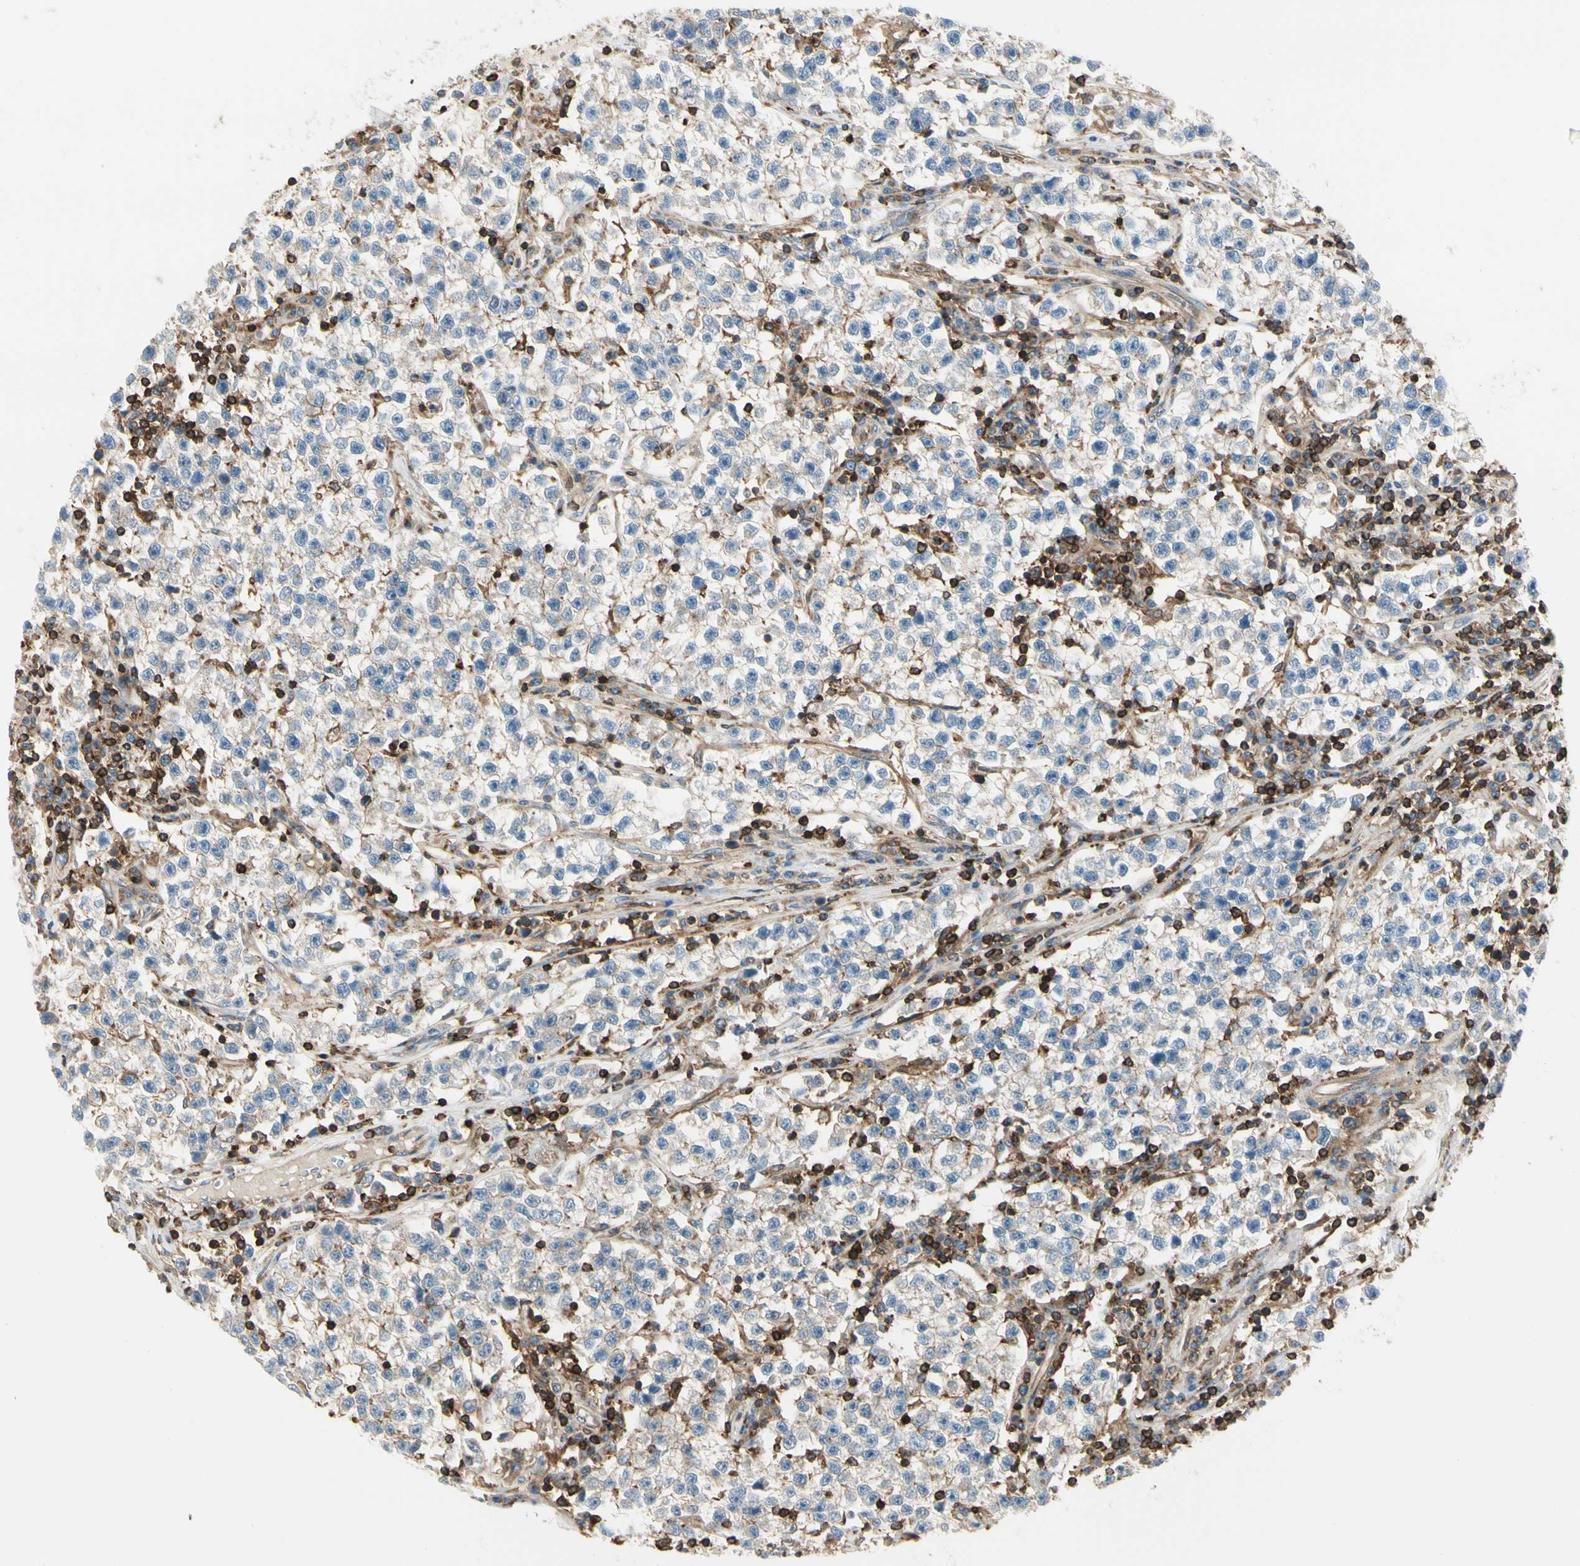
{"staining": {"intensity": "weak", "quantity": "<25%", "location": "cytoplasmic/membranous"}, "tissue": "testis cancer", "cell_type": "Tumor cells", "image_type": "cancer", "snomed": [{"axis": "morphology", "description": "Seminoma, NOS"}, {"axis": "topography", "description": "Testis"}], "caption": "Tumor cells show no significant expression in testis seminoma.", "gene": "CAPZA2", "patient": {"sex": "male", "age": 22}}